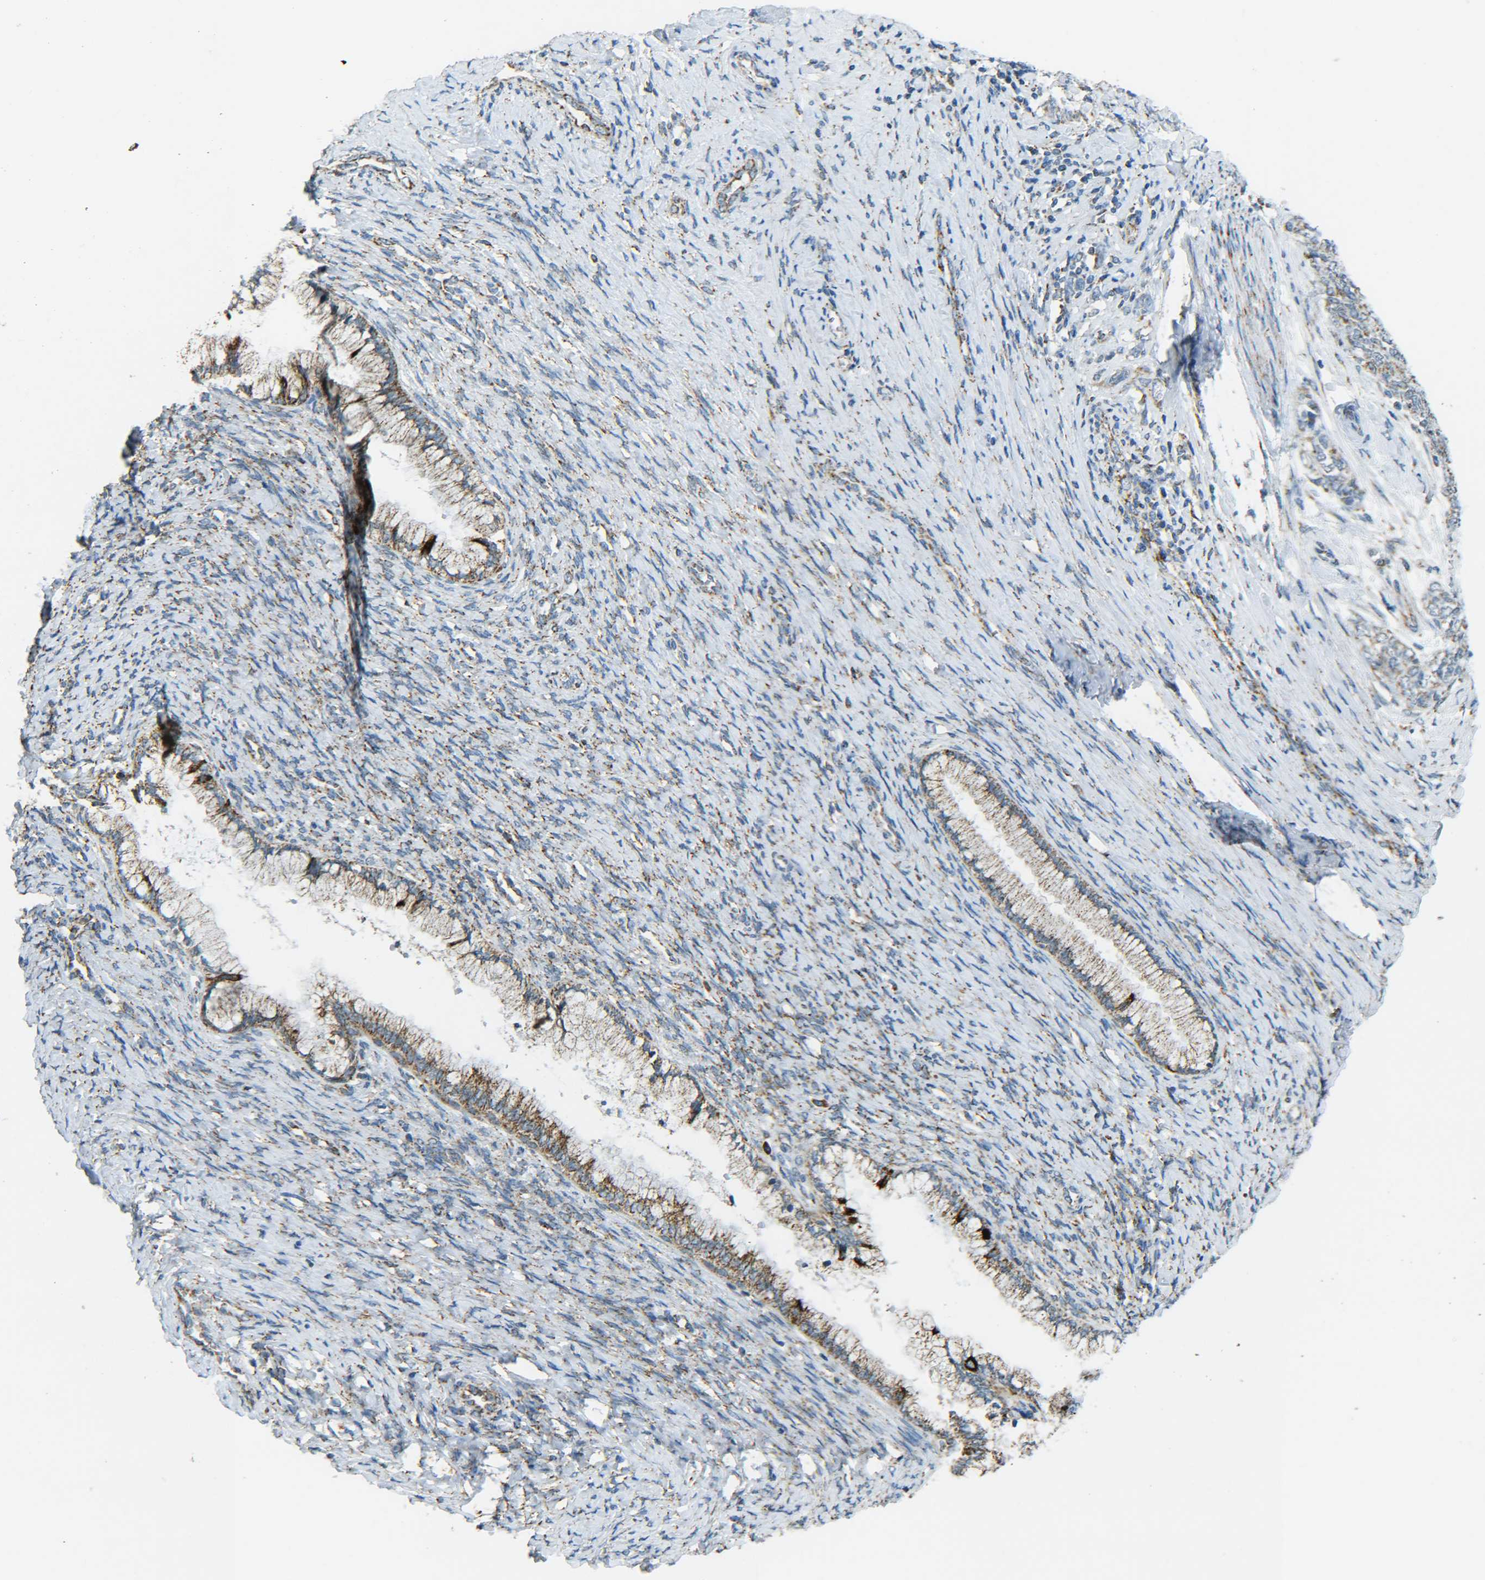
{"staining": {"intensity": "moderate", "quantity": "25%-75%", "location": "cytoplasmic/membranous"}, "tissue": "cervical cancer", "cell_type": "Tumor cells", "image_type": "cancer", "snomed": [{"axis": "morphology", "description": "Squamous cell carcinoma, NOS"}, {"axis": "topography", "description": "Cervix"}], "caption": "Moderate cytoplasmic/membranous positivity is present in about 25%-75% of tumor cells in cervical squamous cell carcinoma.", "gene": "CYB5R1", "patient": {"sex": "female", "age": 63}}